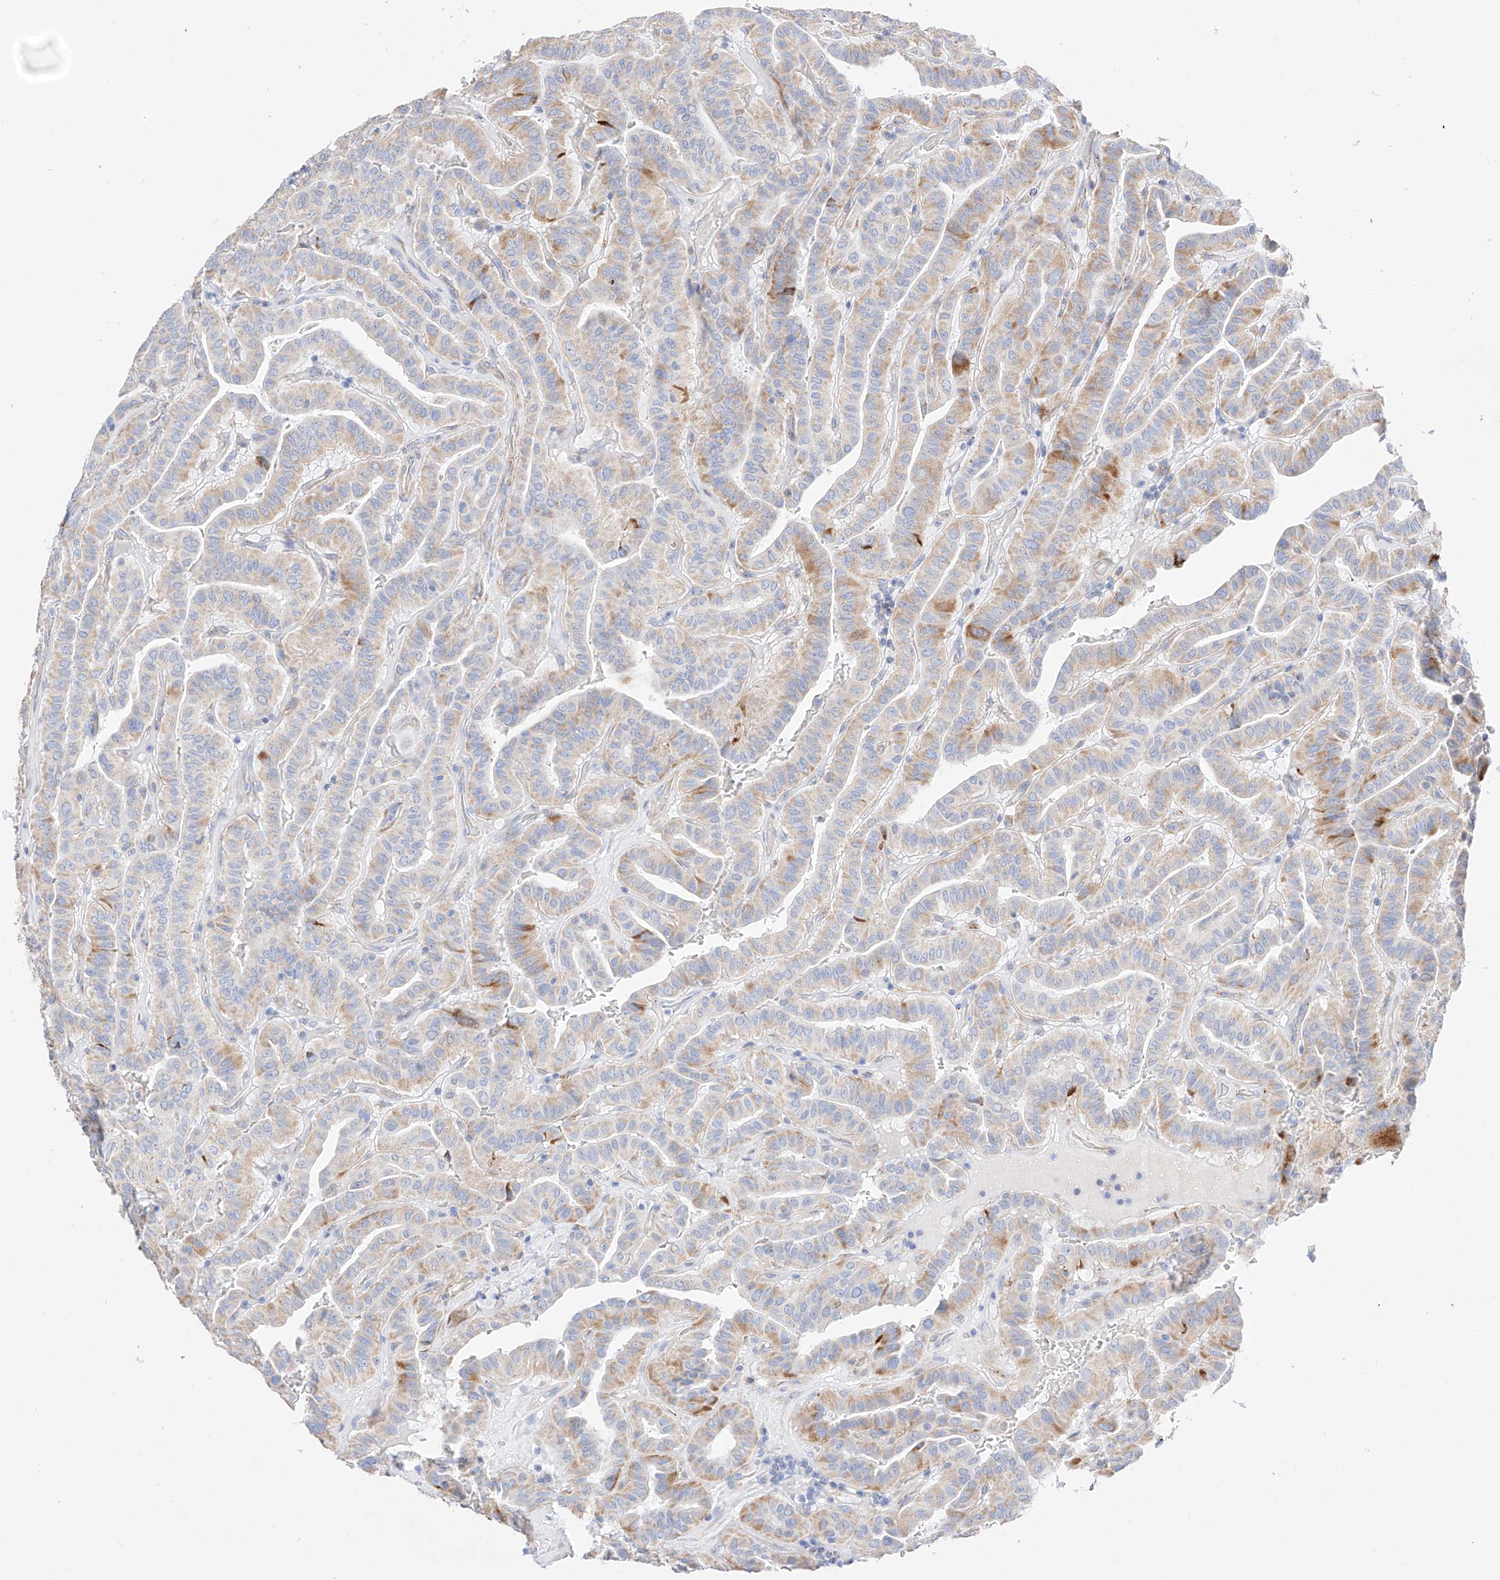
{"staining": {"intensity": "moderate", "quantity": "25%-75%", "location": "cytoplasmic/membranous"}, "tissue": "thyroid cancer", "cell_type": "Tumor cells", "image_type": "cancer", "snomed": [{"axis": "morphology", "description": "Papillary adenocarcinoma, NOS"}, {"axis": "topography", "description": "Thyroid gland"}], "caption": "Protein staining by immunohistochemistry exhibits moderate cytoplasmic/membranous positivity in approximately 25%-75% of tumor cells in thyroid cancer (papillary adenocarcinoma). Nuclei are stained in blue.", "gene": "C6orf62", "patient": {"sex": "male", "age": 77}}